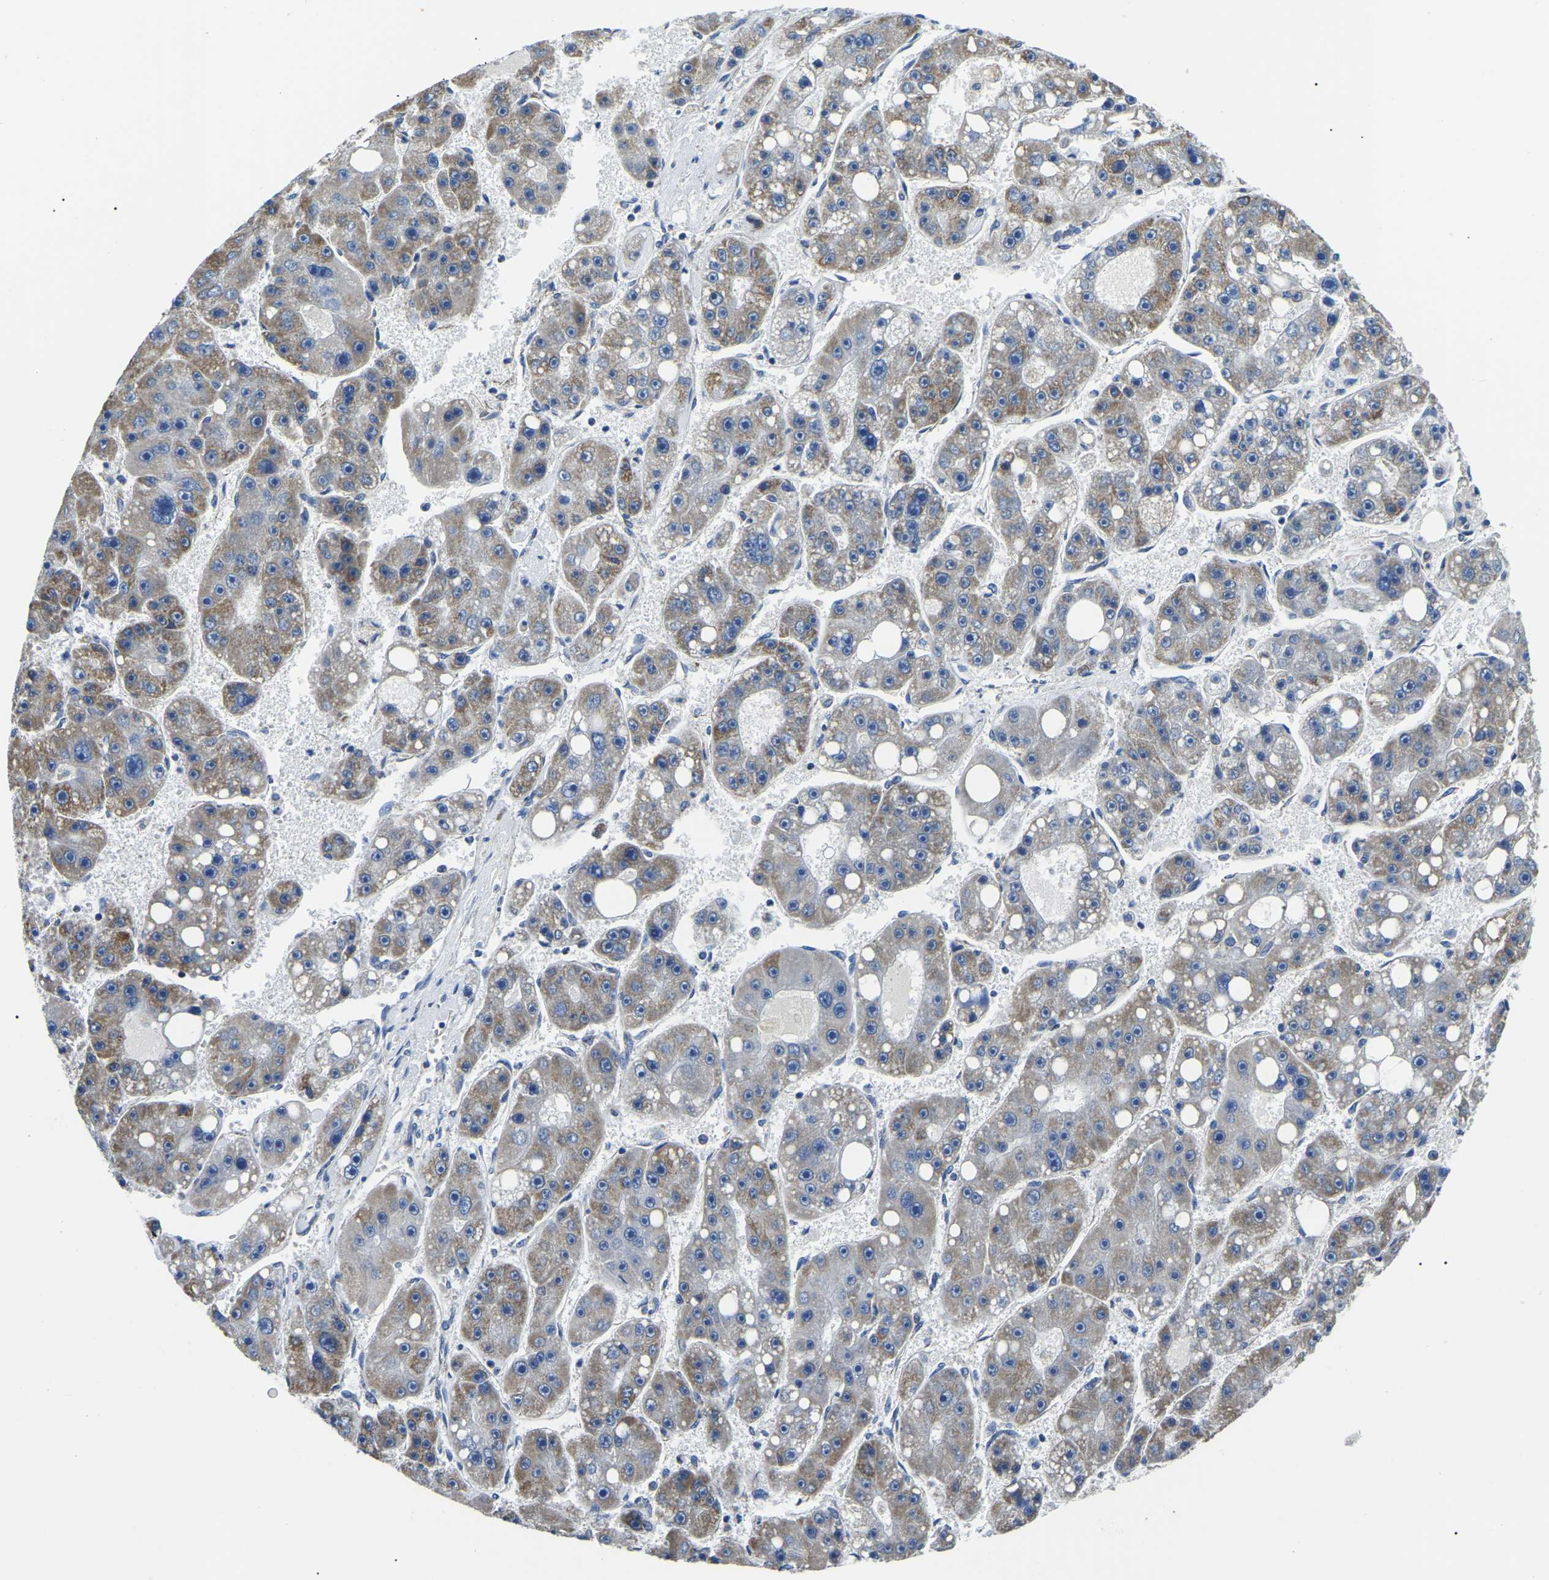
{"staining": {"intensity": "weak", "quantity": "25%-75%", "location": "cytoplasmic/membranous"}, "tissue": "liver cancer", "cell_type": "Tumor cells", "image_type": "cancer", "snomed": [{"axis": "morphology", "description": "Carcinoma, Hepatocellular, NOS"}, {"axis": "topography", "description": "Liver"}], "caption": "Liver cancer stained for a protein displays weak cytoplasmic/membranous positivity in tumor cells. The staining is performed using DAB brown chromogen to label protein expression. The nuclei are counter-stained blue using hematoxylin.", "gene": "PPM1E", "patient": {"sex": "female", "age": 61}}